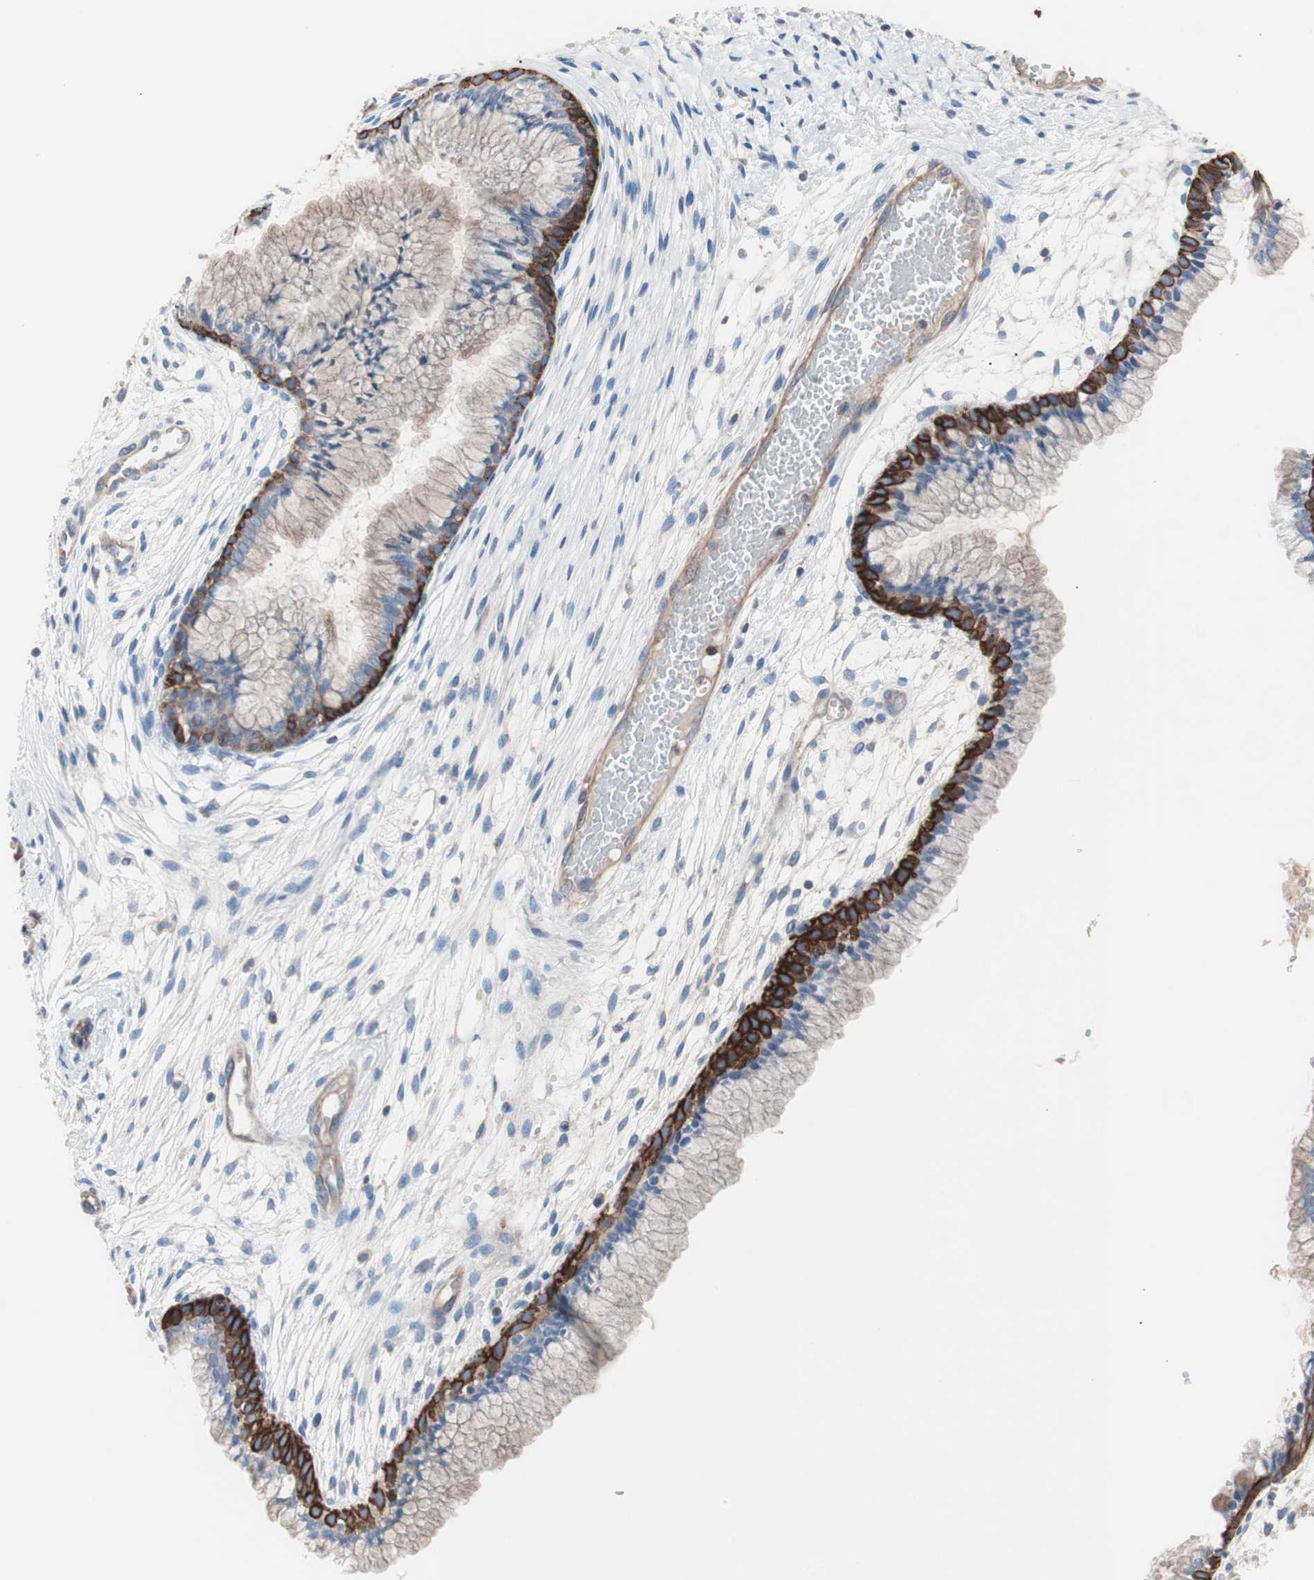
{"staining": {"intensity": "strong", "quantity": "25%-75%", "location": "cytoplasmic/membranous"}, "tissue": "cervix", "cell_type": "Glandular cells", "image_type": "normal", "snomed": [{"axis": "morphology", "description": "Normal tissue, NOS"}, {"axis": "topography", "description": "Cervix"}], "caption": "Unremarkable cervix demonstrates strong cytoplasmic/membranous expression in approximately 25%-75% of glandular cells, visualized by immunohistochemistry.", "gene": "GPR160", "patient": {"sex": "female", "age": 39}}